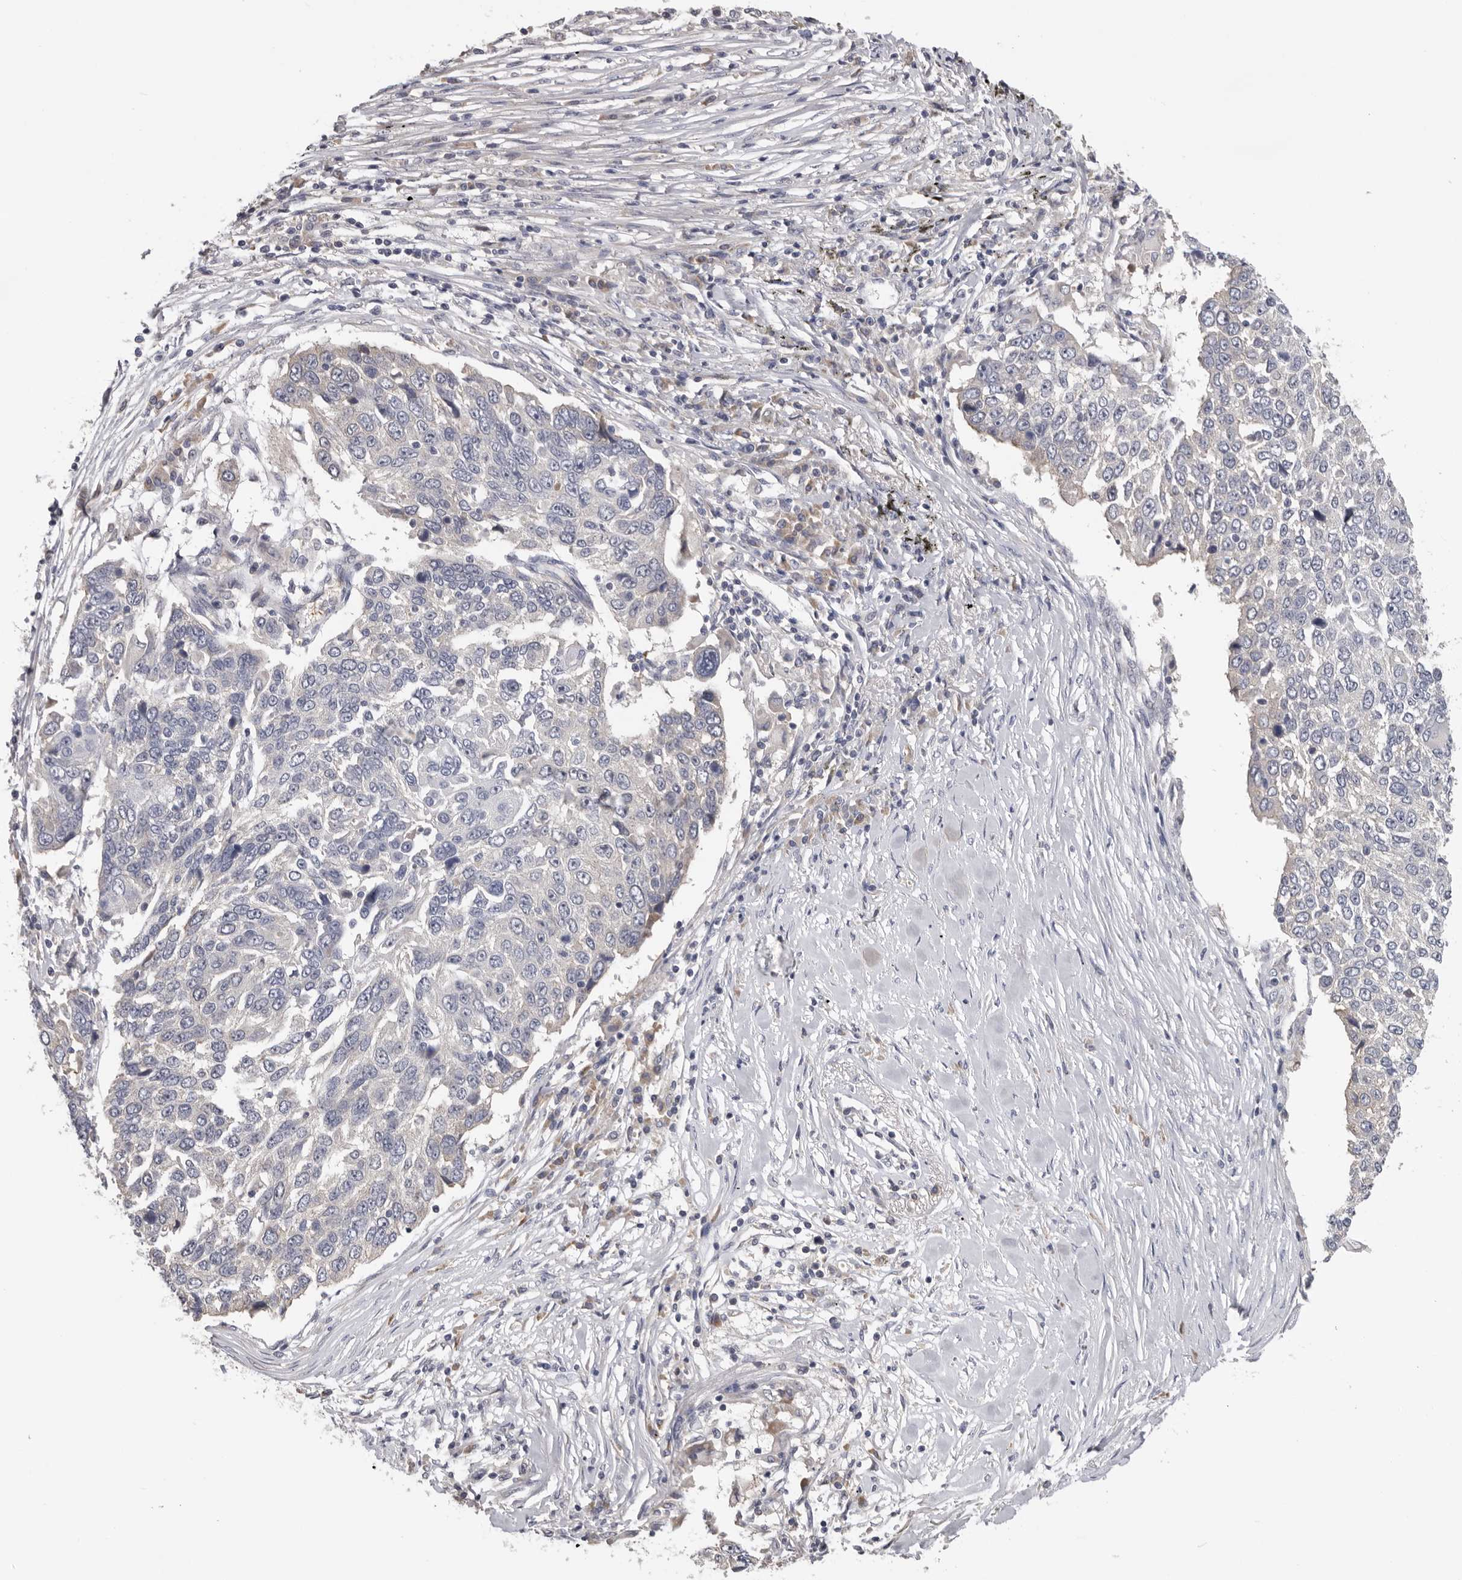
{"staining": {"intensity": "negative", "quantity": "none", "location": "none"}, "tissue": "lung cancer", "cell_type": "Tumor cells", "image_type": "cancer", "snomed": [{"axis": "morphology", "description": "Squamous cell carcinoma, NOS"}, {"axis": "topography", "description": "Lung"}], "caption": "A high-resolution micrograph shows immunohistochemistry staining of lung cancer (squamous cell carcinoma), which shows no significant expression in tumor cells. (DAB (3,3'-diaminobenzidine) immunohistochemistry (IHC) with hematoxylin counter stain).", "gene": "KIF2B", "patient": {"sex": "male", "age": 66}}